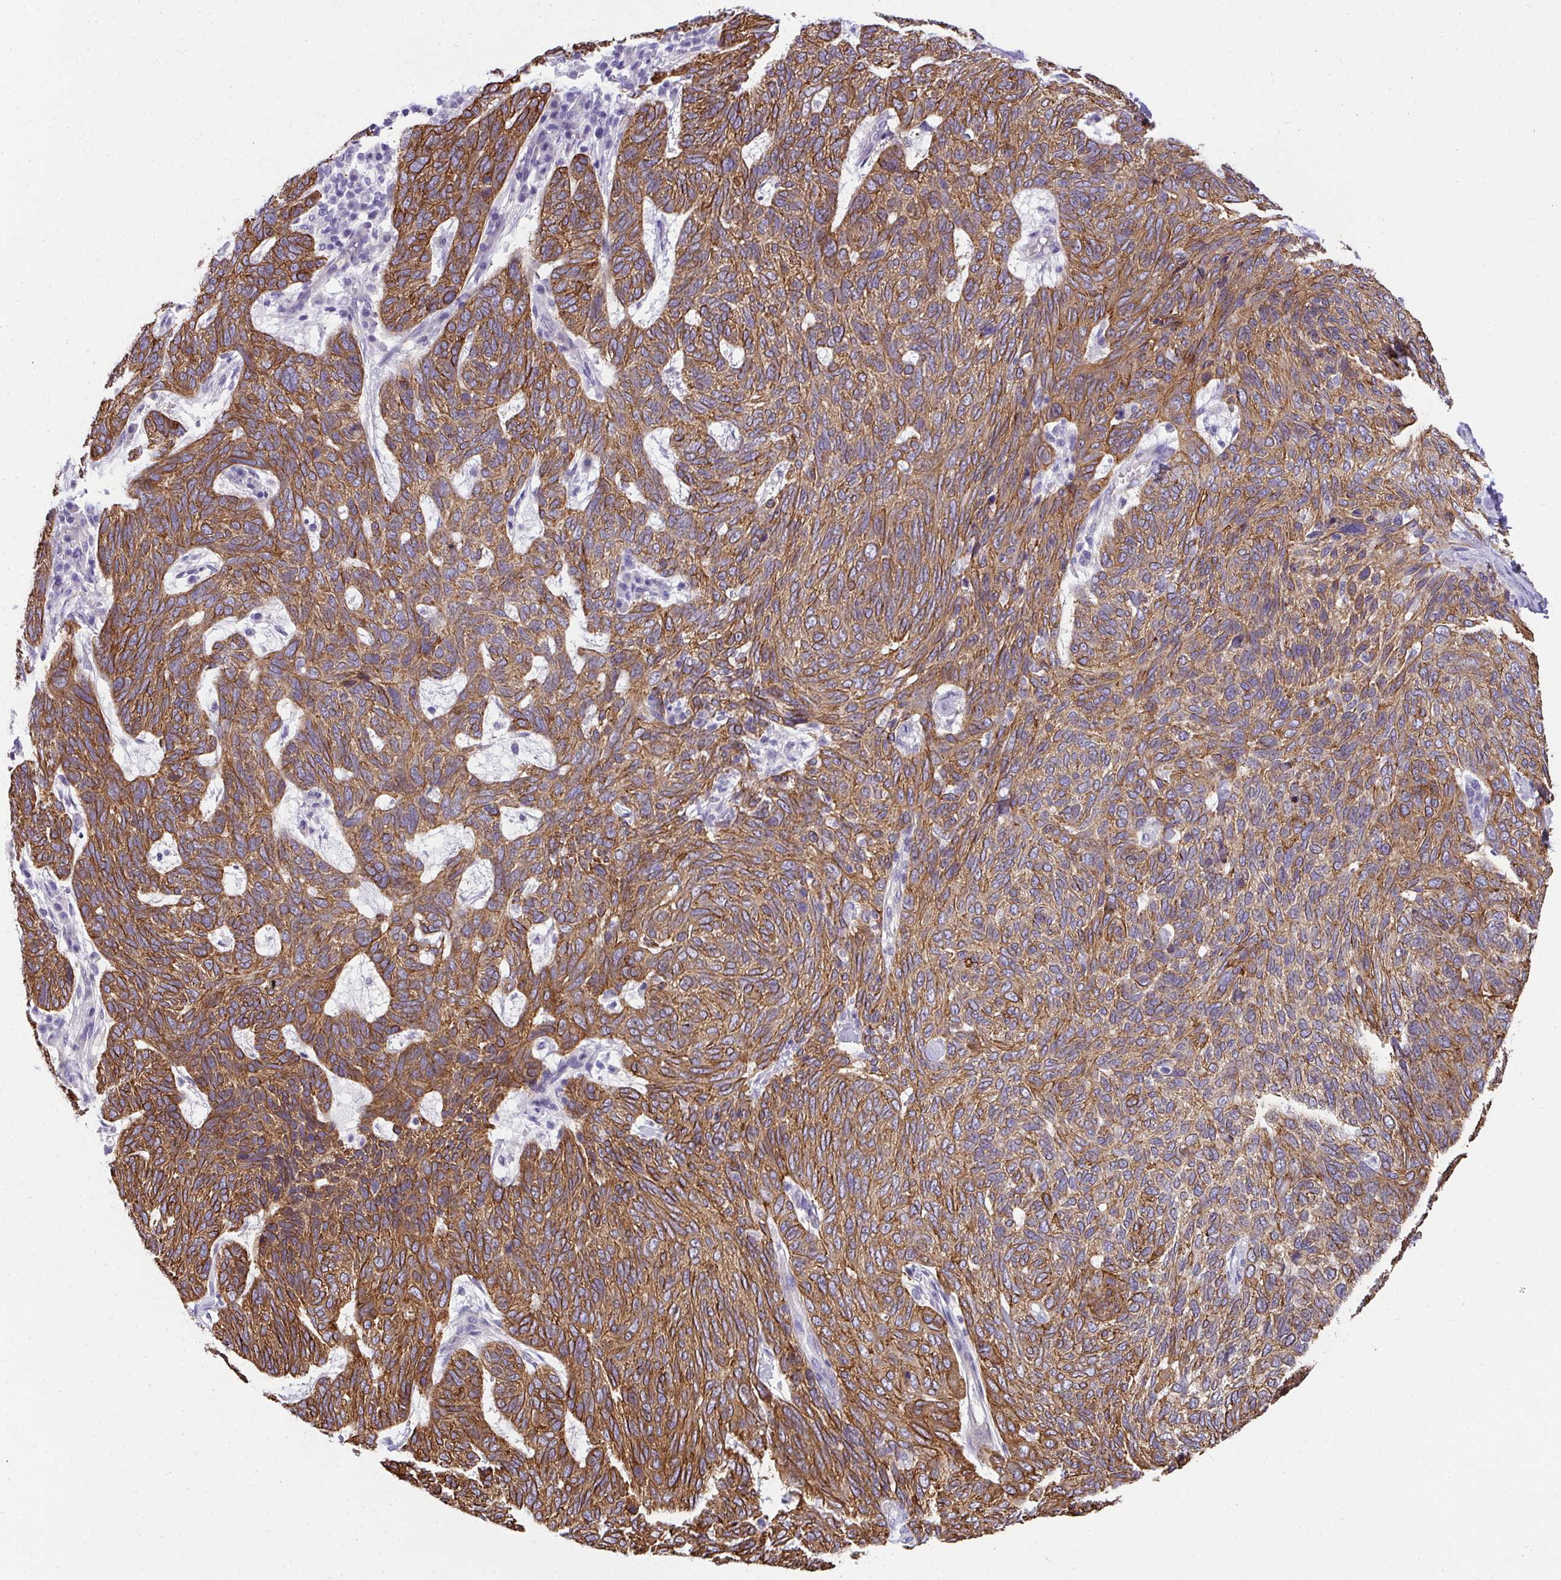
{"staining": {"intensity": "moderate", "quantity": ">75%", "location": "cytoplasmic/membranous"}, "tissue": "skin cancer", "cell_type": "Tumor cells", "image_type": "cancer", "snomed": [{"axis": "morphology", "description": "Basal cell carcinoma"}, {"axis": "topography", "description": "Skin"}], "caption": "The image displays staining of skin cancer, revealing moderate cytoplasmic/membranous protein positivity (brown color) within tumor cells. (Brightfield microscopy of DAB IHC at high magnification).", "gene": "AK5", "patient": {"sex": "female", "age": 65}}